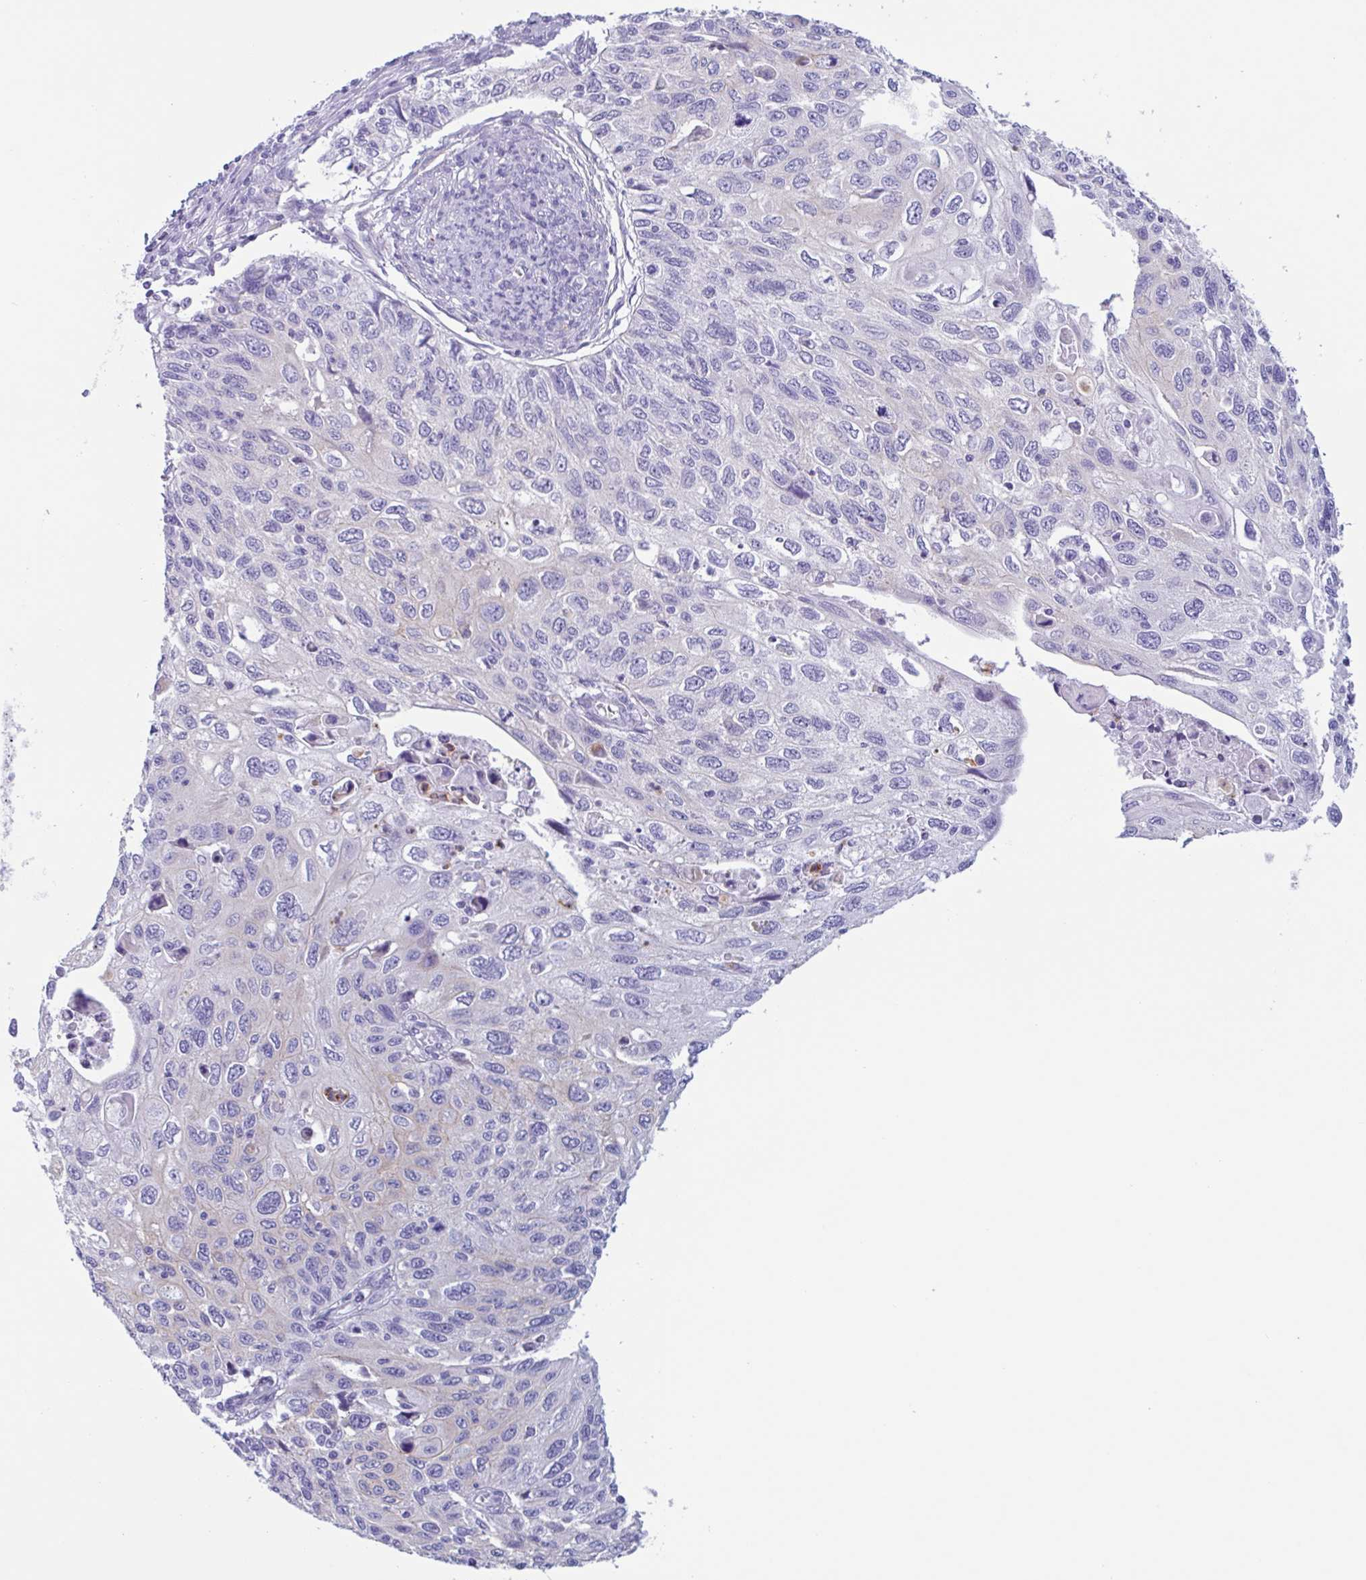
{"staining": {"intensity": "negative", "quantity": "none", "location": "none"}, "tissue": "cervical cancer", "cell_type": "Tumor cells", "image_type": "cancer", "snomed": [{"axis": "morphology", "description": "Squamous cell carcinoma, NOS"}, {"axis": "topography", "description": "Cervix"}], "caption": "Immunohistochemistry of human squamous cell carcinoma (cervical) shows no staining in tumor cells.", "gene": "DTWD2", "patient": {"sex": "female", "age": 70}}